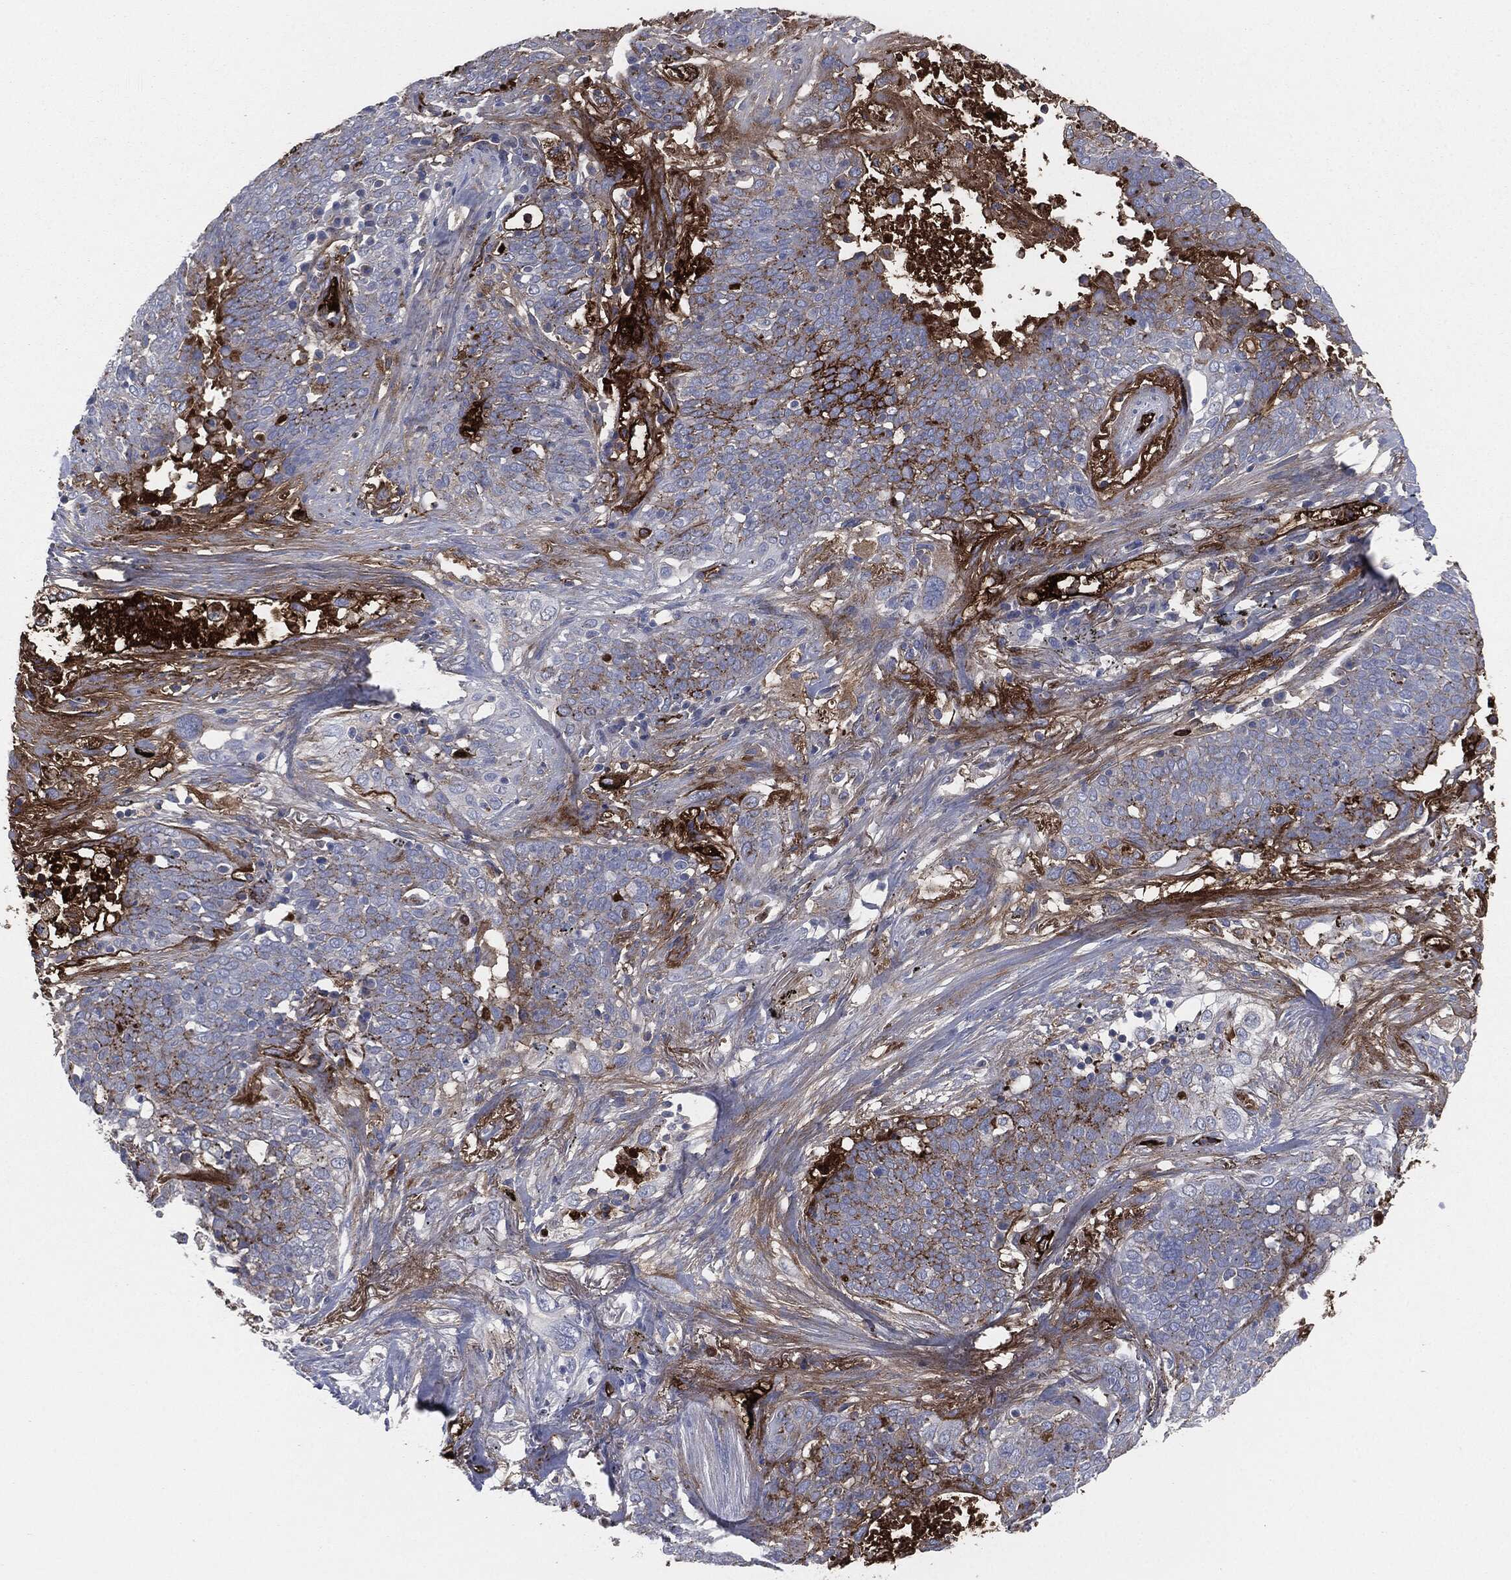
{"staining": {"intensity": "negative", "quantity": "none", "location": "none"}, "tissue": "lung cancer", "cell_type": "Tumor cells", "image_type": "cancer", "snomed": [{"axis": "morphology", "description": "Squamous cell carcinoma, NOS"}, {"axis": "topography", "description": "Lung"}], "caption": "Human lung cancer (squamous cell carcinoma) stained for a protein using IHC shows no positivity in tumor cells.", "gene": "APOB", "patient": {"sex": "male", "age": 82}}